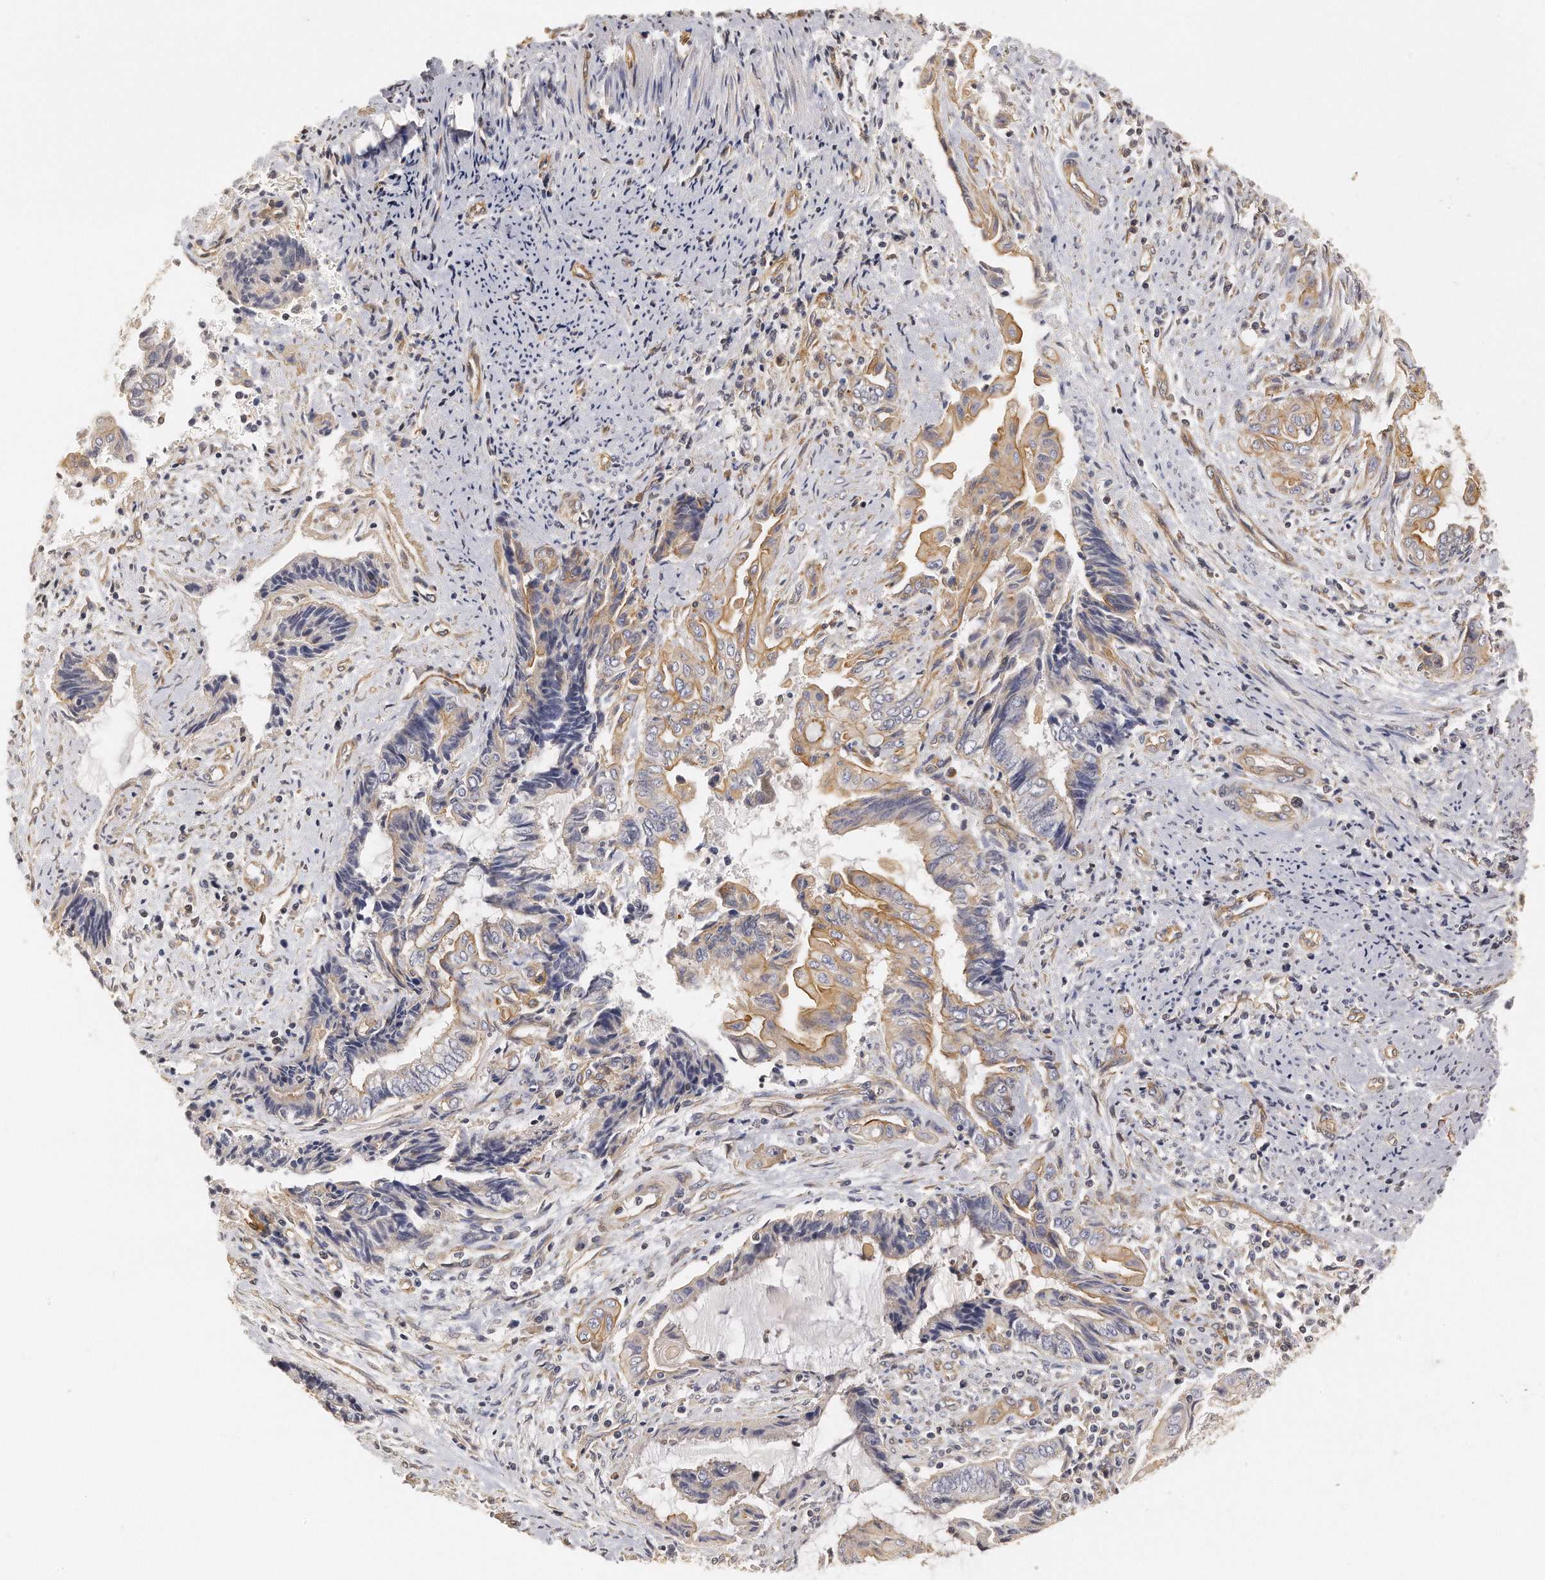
{"staining": {"intensity": "moderate", "quantity": "25%-75%", "location": "cytoplasmic/membranous"}, "tissue": "endometrial cancer", "cell_type": "Tumor cells", "image_type": "cancer", "snomed": [{"axis": "morphology", "description": "Adenocarcinoma, NOS"}, {"axis": "topography", "description": "Uterus"}, {"axis": "topography", "description": "Endometrium"}], "caption": "IHC micrograph of neoplastic tissue: endometrial cancer stained using immunohistochemistry (IHC) demonstrates medium levels of moderate protein expression localized specifically in the cytoplasmic/membranous of tumor cells, appearing as a cytoplasmic/membranous brown color.", "gene": "CHST7", "patient": {"sex": "female", "age": 70}}